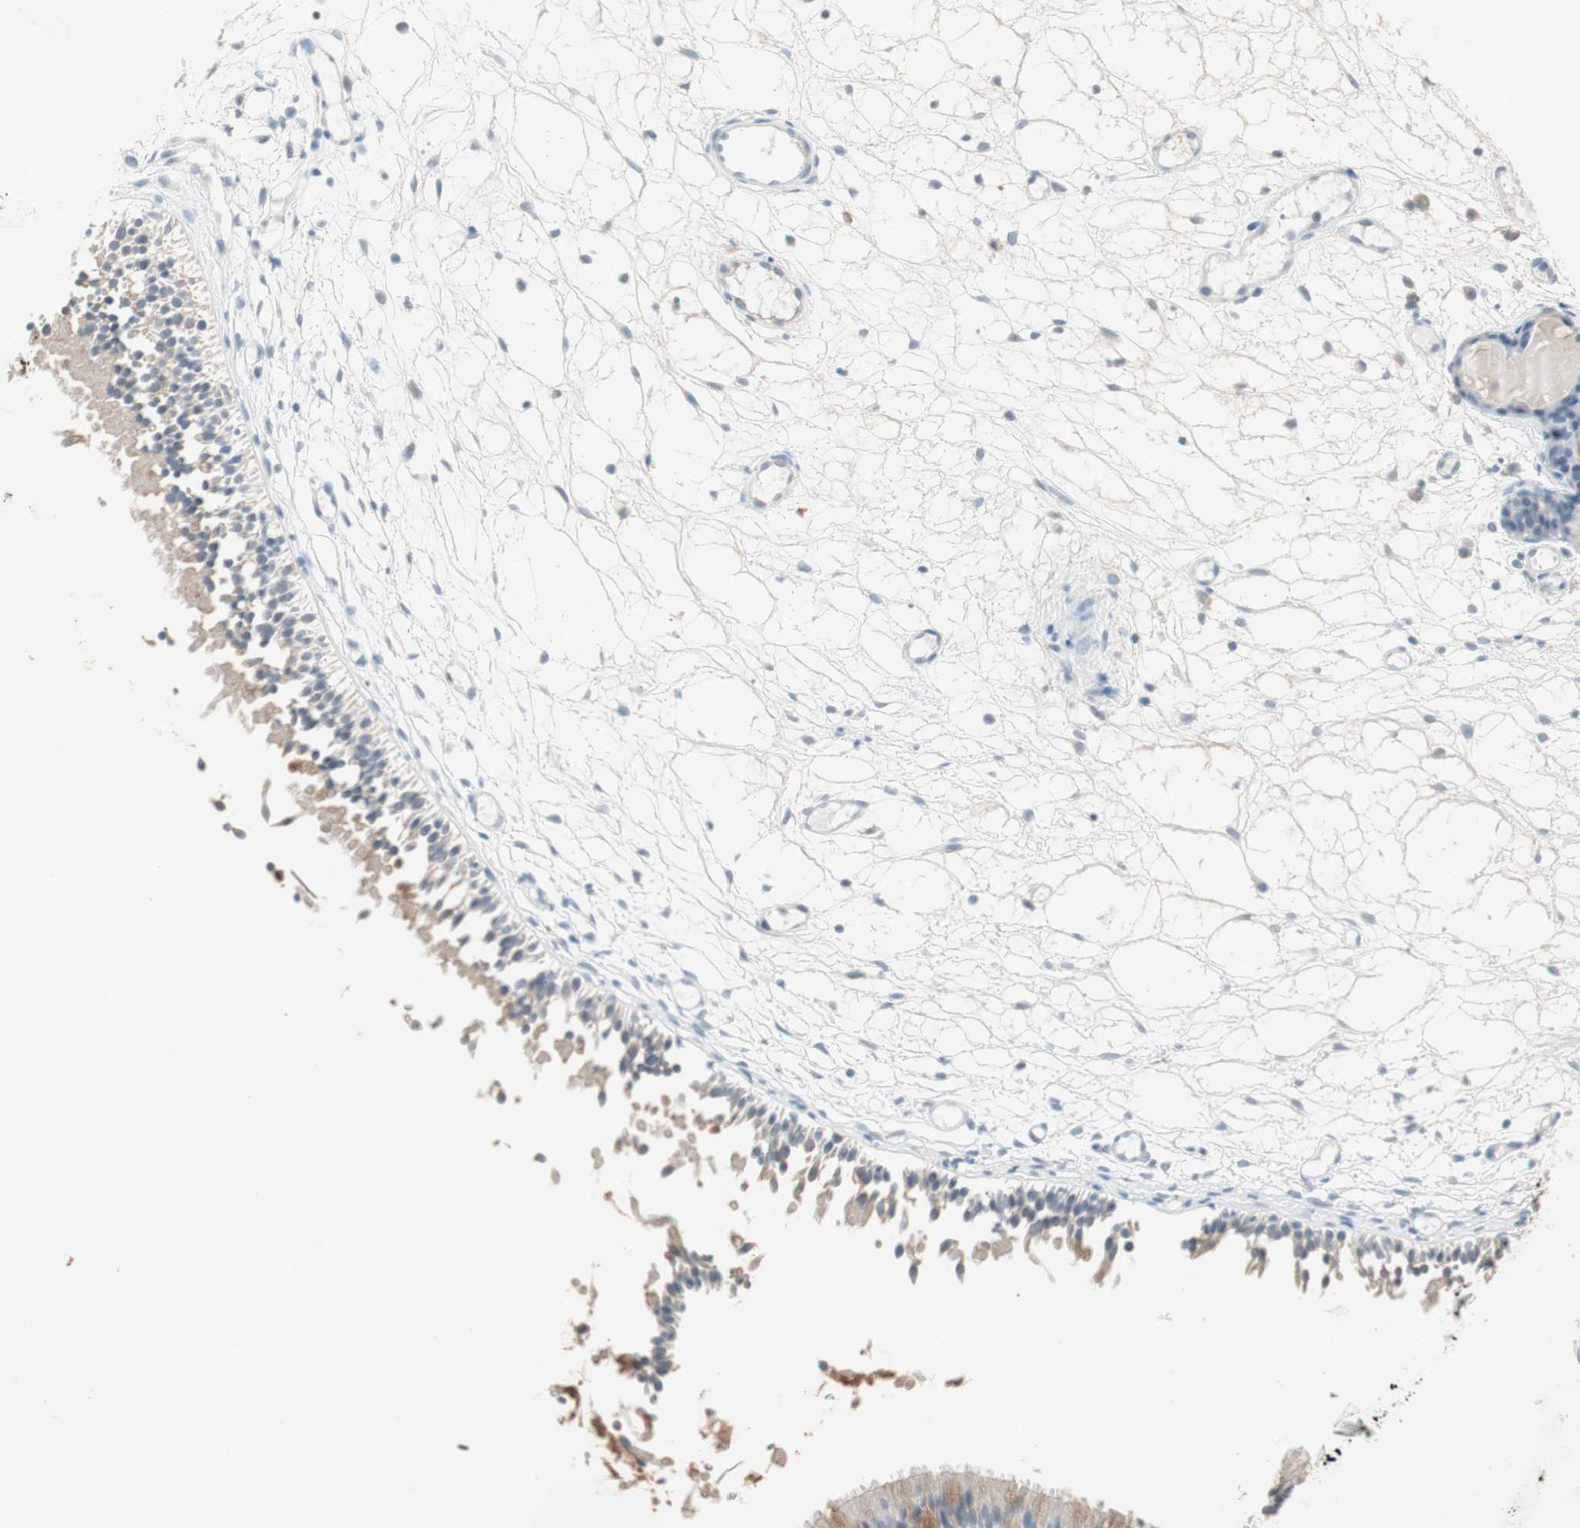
{"staining": {"intensity": "moderate", "quantity": "25%-75%", "location": "cytoplasmic/membranous"}, "tissue": "nasopharynx", "cell_type": "Respiratory epithelial cells", "image_type": "normal", "snomed": [{"axis": "morphology", "description": "Normal tissue, NOS"}, {"axis": "topography", "description": "Nasopharynx"}], "caption": "Human nasopharynx stained with a brown dye exhibits moderate cytoplasmic/membranous positive positivity in approximately 25%-75% of respiratory epithelial cells.", "gene": "KHK", "patient": {"sex": "female", "age": 54}}